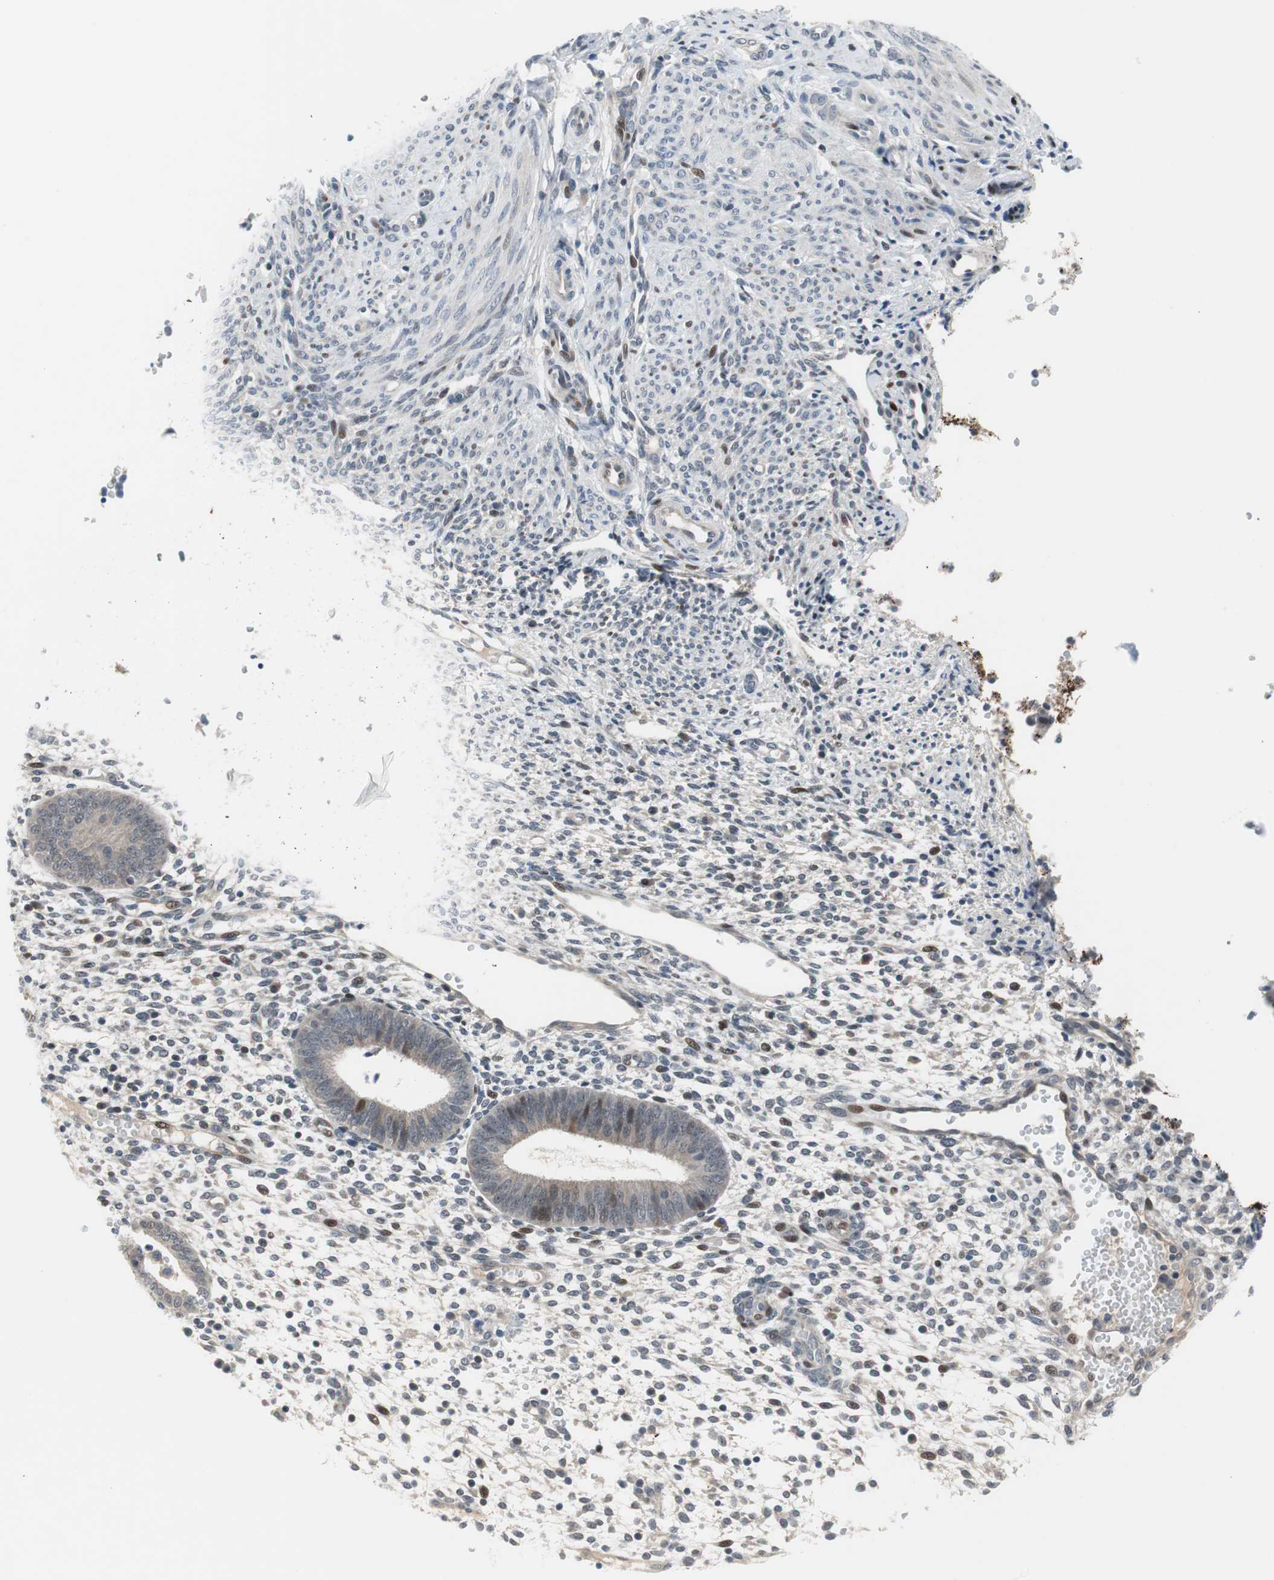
{"staining": {"intensity": "moderate", "quantity": "25%-75%", "location": "nuclear"}, "tissue": "endometrium", "cell_type": "Cells in endometrial stroma", "image_type": "normal", "snomed": [{"axis": "morphology", "description": "Normal tissue, NOS"}, {"axis": "topography", "description": "Endometrium"}], "caption": "The immunohistochemical stain labels moderate nuclear expression in cells in endometrial stroma of normal endometrium. (IHC, brightfield microscopy, high magnification).", "gene": "MAP2K4", "patient": {"sex": "female", "age": 35}}